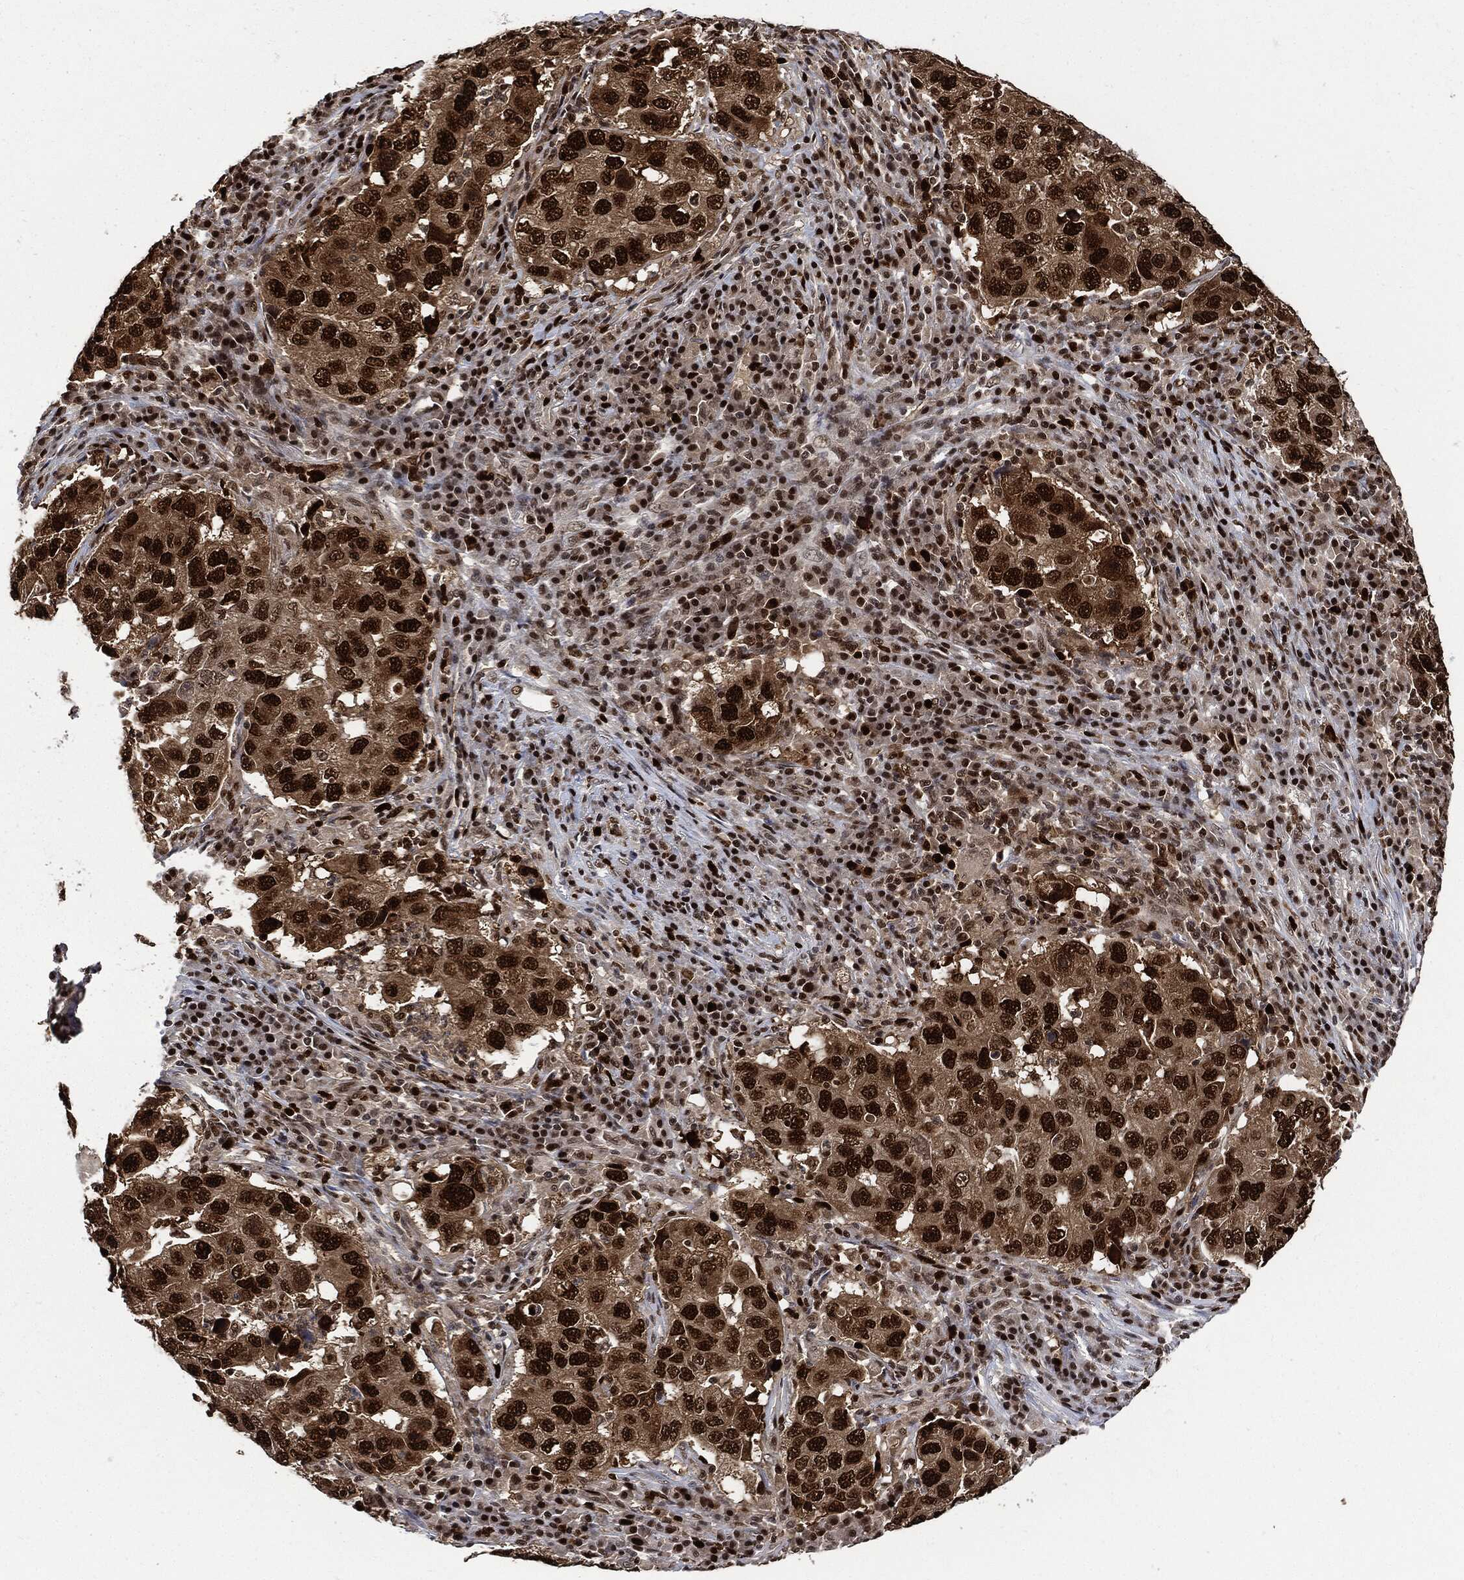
{"staining": {"intensity": "strong", "quantity": ">75%", "location": "nuclear"}, "tissue": "lung cancer", "cell_type": "Tumor cells", "image_type": "cancer", "snomed": [{"axis": "morphology", "description": "Adenocarcinoma, NOS"}, {"axis": "topography", "description": "Lung"}], "caption": "Lung cancer (adenocarcinoma) was stained to show a protein in brown. There is high levels of strong nuclear positivity in approximately >75% of tumor cells.", "gene": "PCNA", "patient": {"sex": "male", "age": 73}}